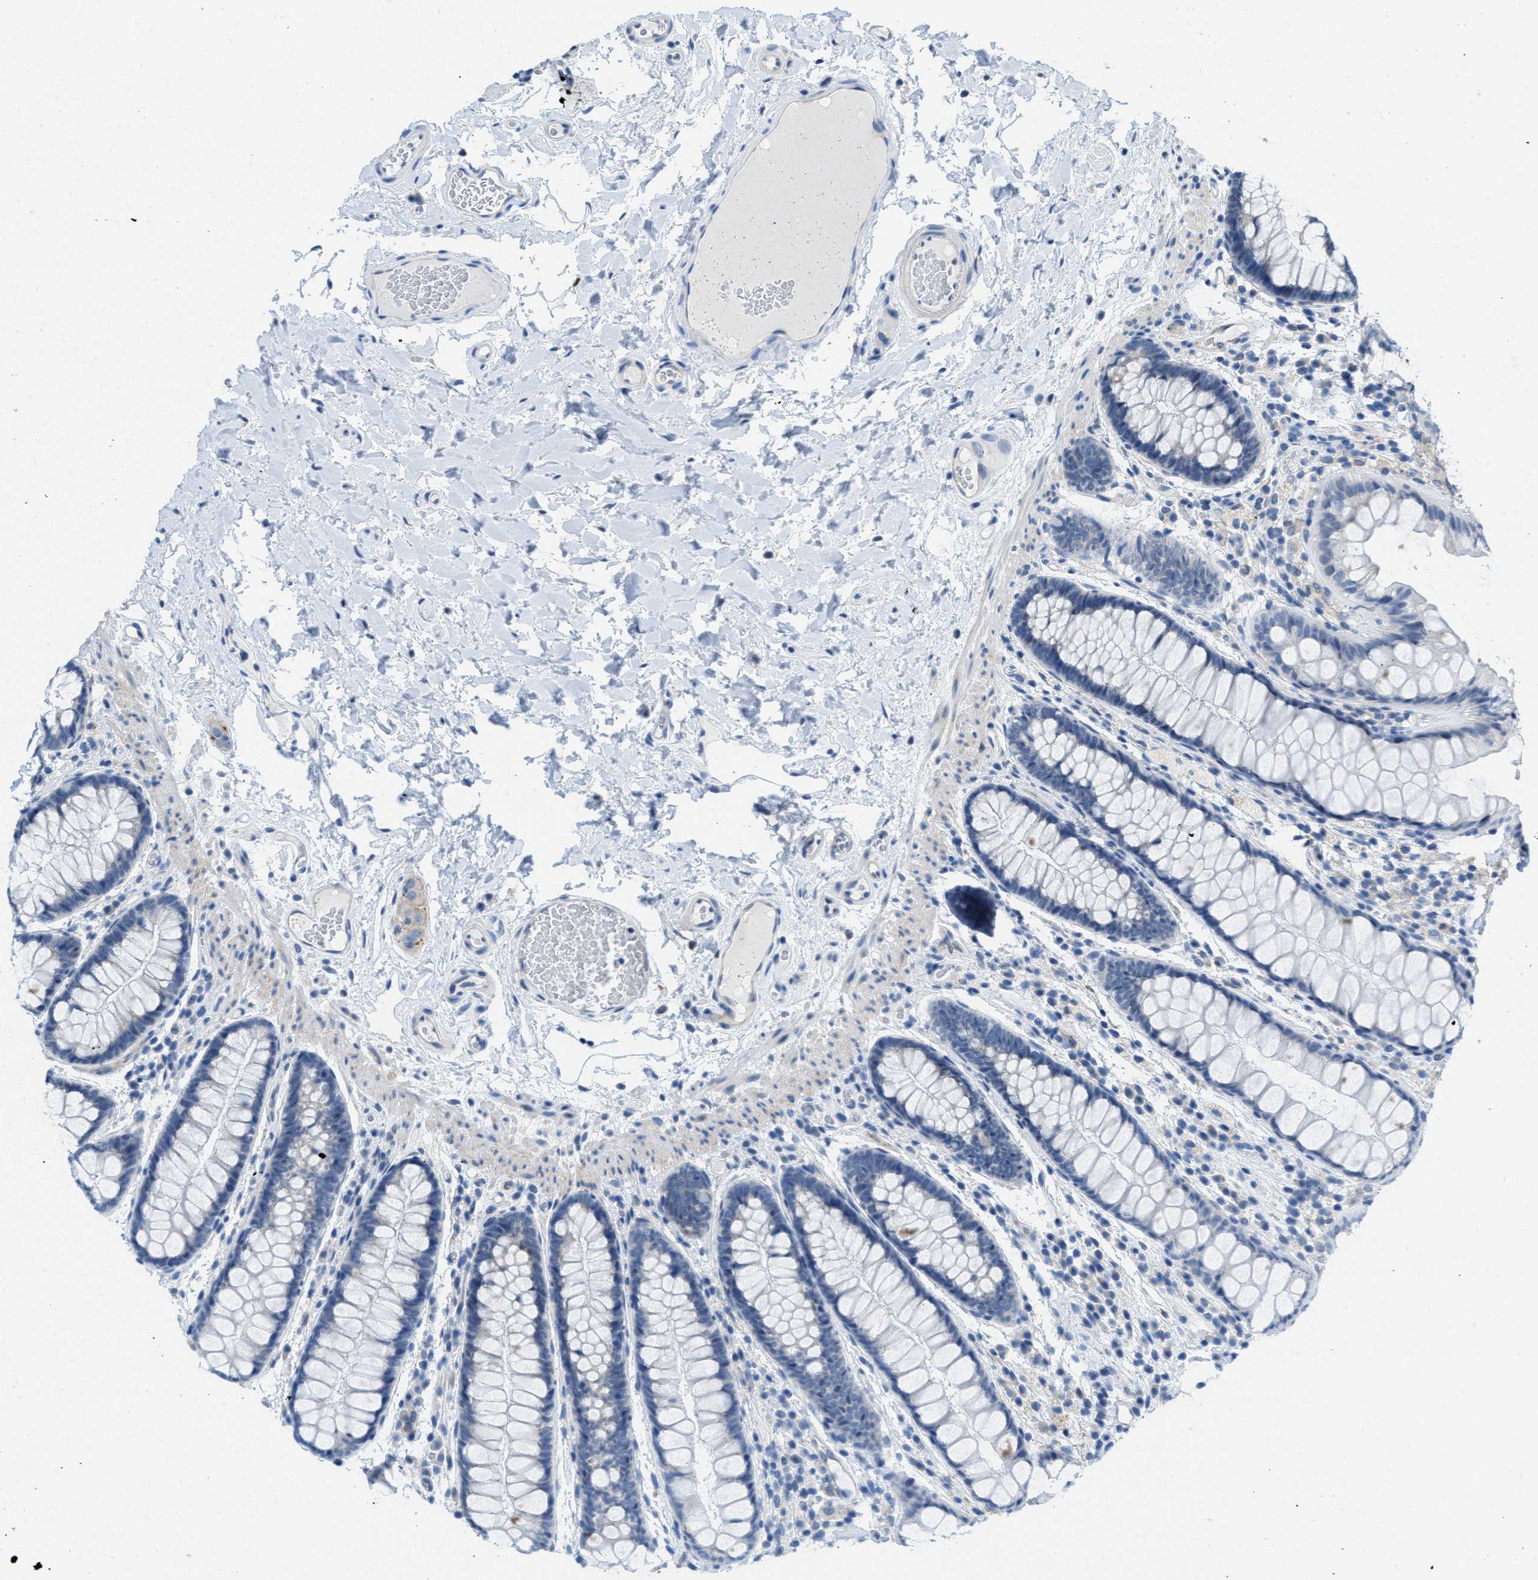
{"staining": {"intensity": "negative", "quantity": "none", "location": "none"}, "tissue": "colon", "cell_type": "Endothelial cells", "image_type": "normal", "snomed": [{"axis": "morphology", "description": "Normal tissue, NOS"}, {"axis": "topography", "description": "Colon"}], "caption": "DAB (3,3'-diaminobenzidine) immunohistochemical staining of benign colon displays no significant positivity in endothelial cells. Nuclei are stained in blue.", "gene": "PTDSS1", "patient": {"sex": "female", "age": 56}}